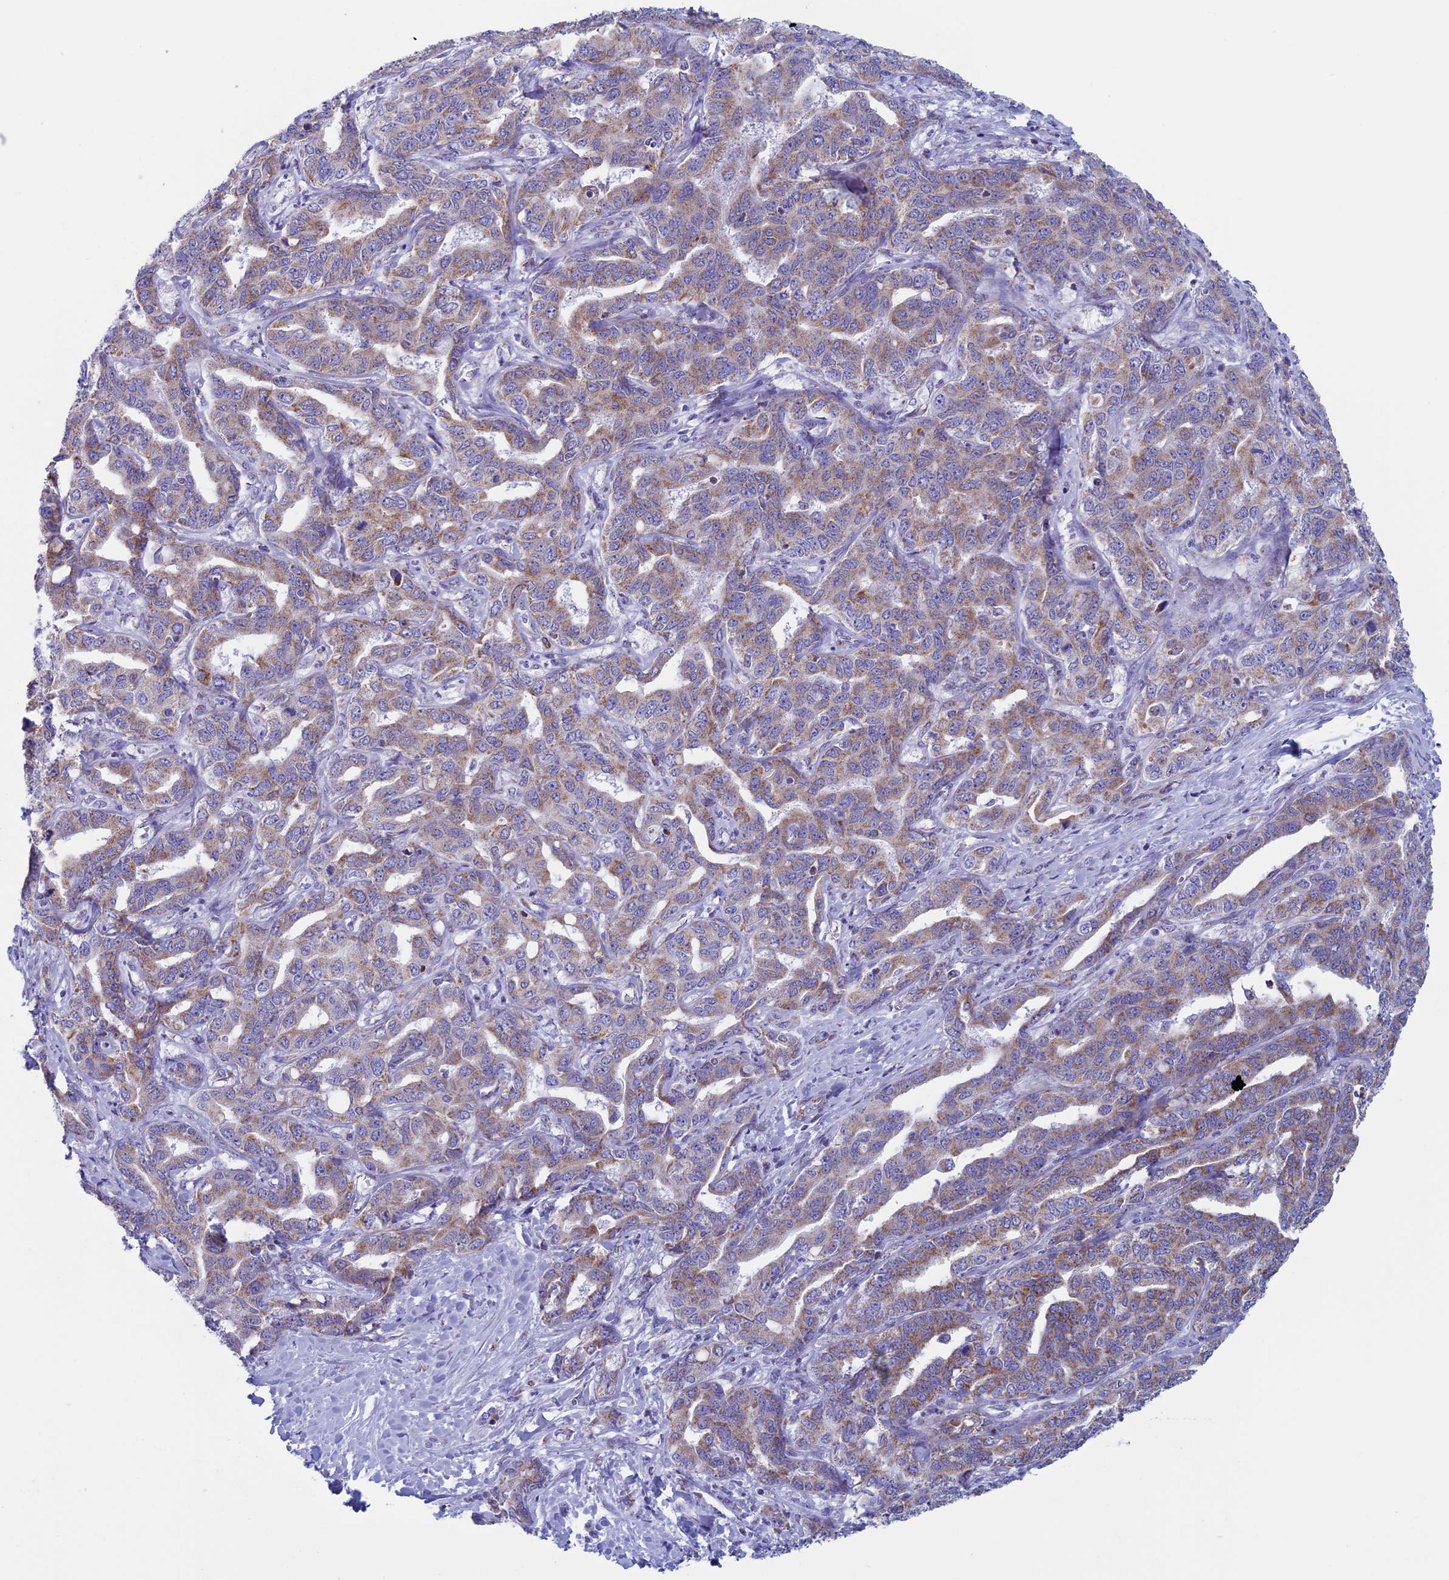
{"staining": {"intensity": "weak", "quantity": ">75%", "location": "cytoplasmic/membranous"}, "tissue": "liver cancer", "cell_type": "Tumor cells", "image_type": "cancer", "snomed": [{"axis": "morphology", "description": "Cholangiocarcinoma"}, {"axis": "topography", "description": "Liver"}], "caption": "Liver cholangiocarcinoma was stained to show a protein in brown. There is low levels of weak cytoplasmic/membranous expression in about >75% of tumor cells.", "gene": "NDUFB9", "patient": {"sex": "male", "age": 59}}